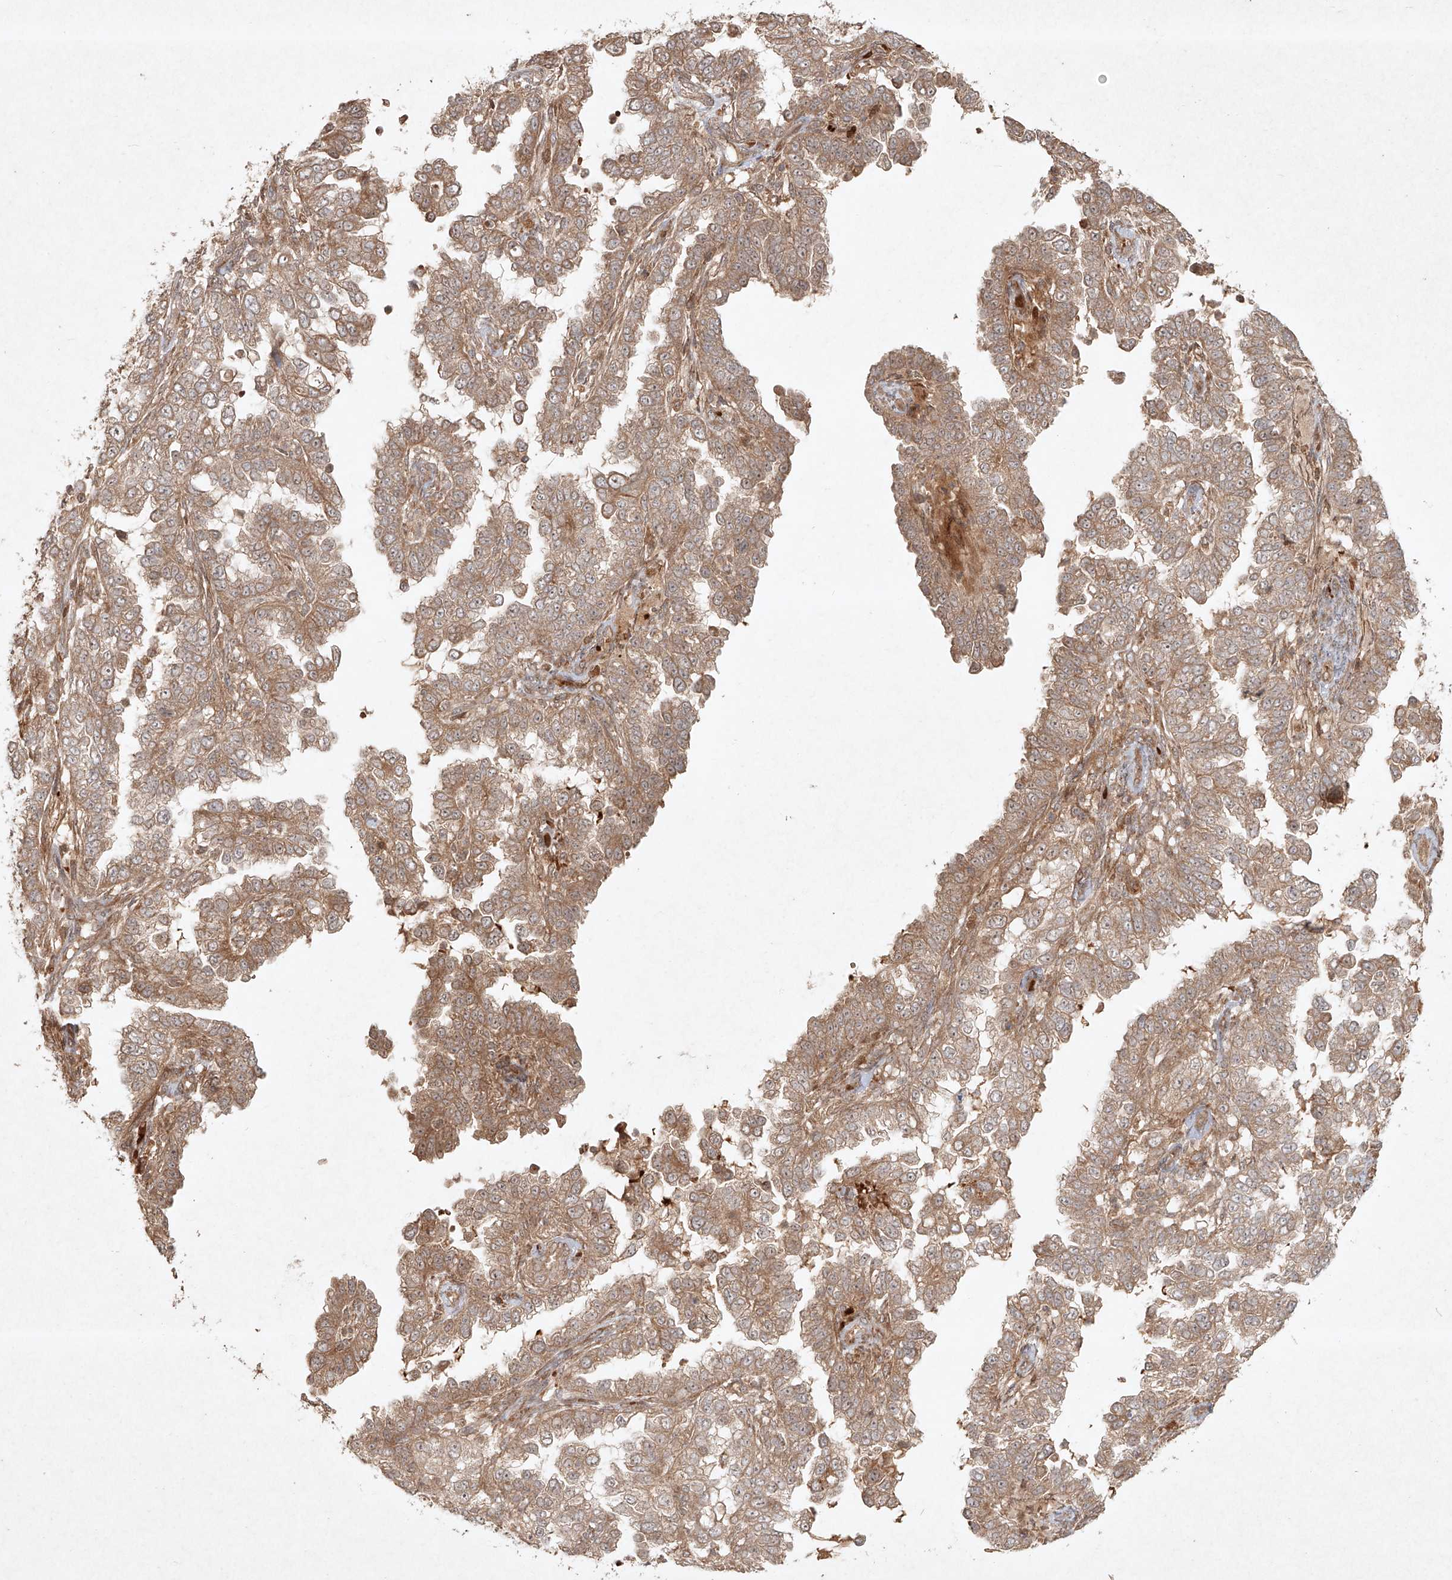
{"staining": {"intensity": "moderate", "quantity": ">75%", "location": "cytoplasmic/membranous"}, "tissue": "endometrial cancer", "cell_type": "Tumor cells", "image_type": "cancer", "snomed": [{"axis": "morphology", "description": "Adenocarcinoma, NOS"}, {"axis": "topography", "description": "Endometrium"}], "caption": "There is medium levels of moderate cytoplasmic/membranous expression in tumor cells of adenocarcinoma (endometrial), as demonstrated by immunohistochemical staining (brown color).", "gene": "CYYR1", "patient": {"sex": "female", "age": 85}}